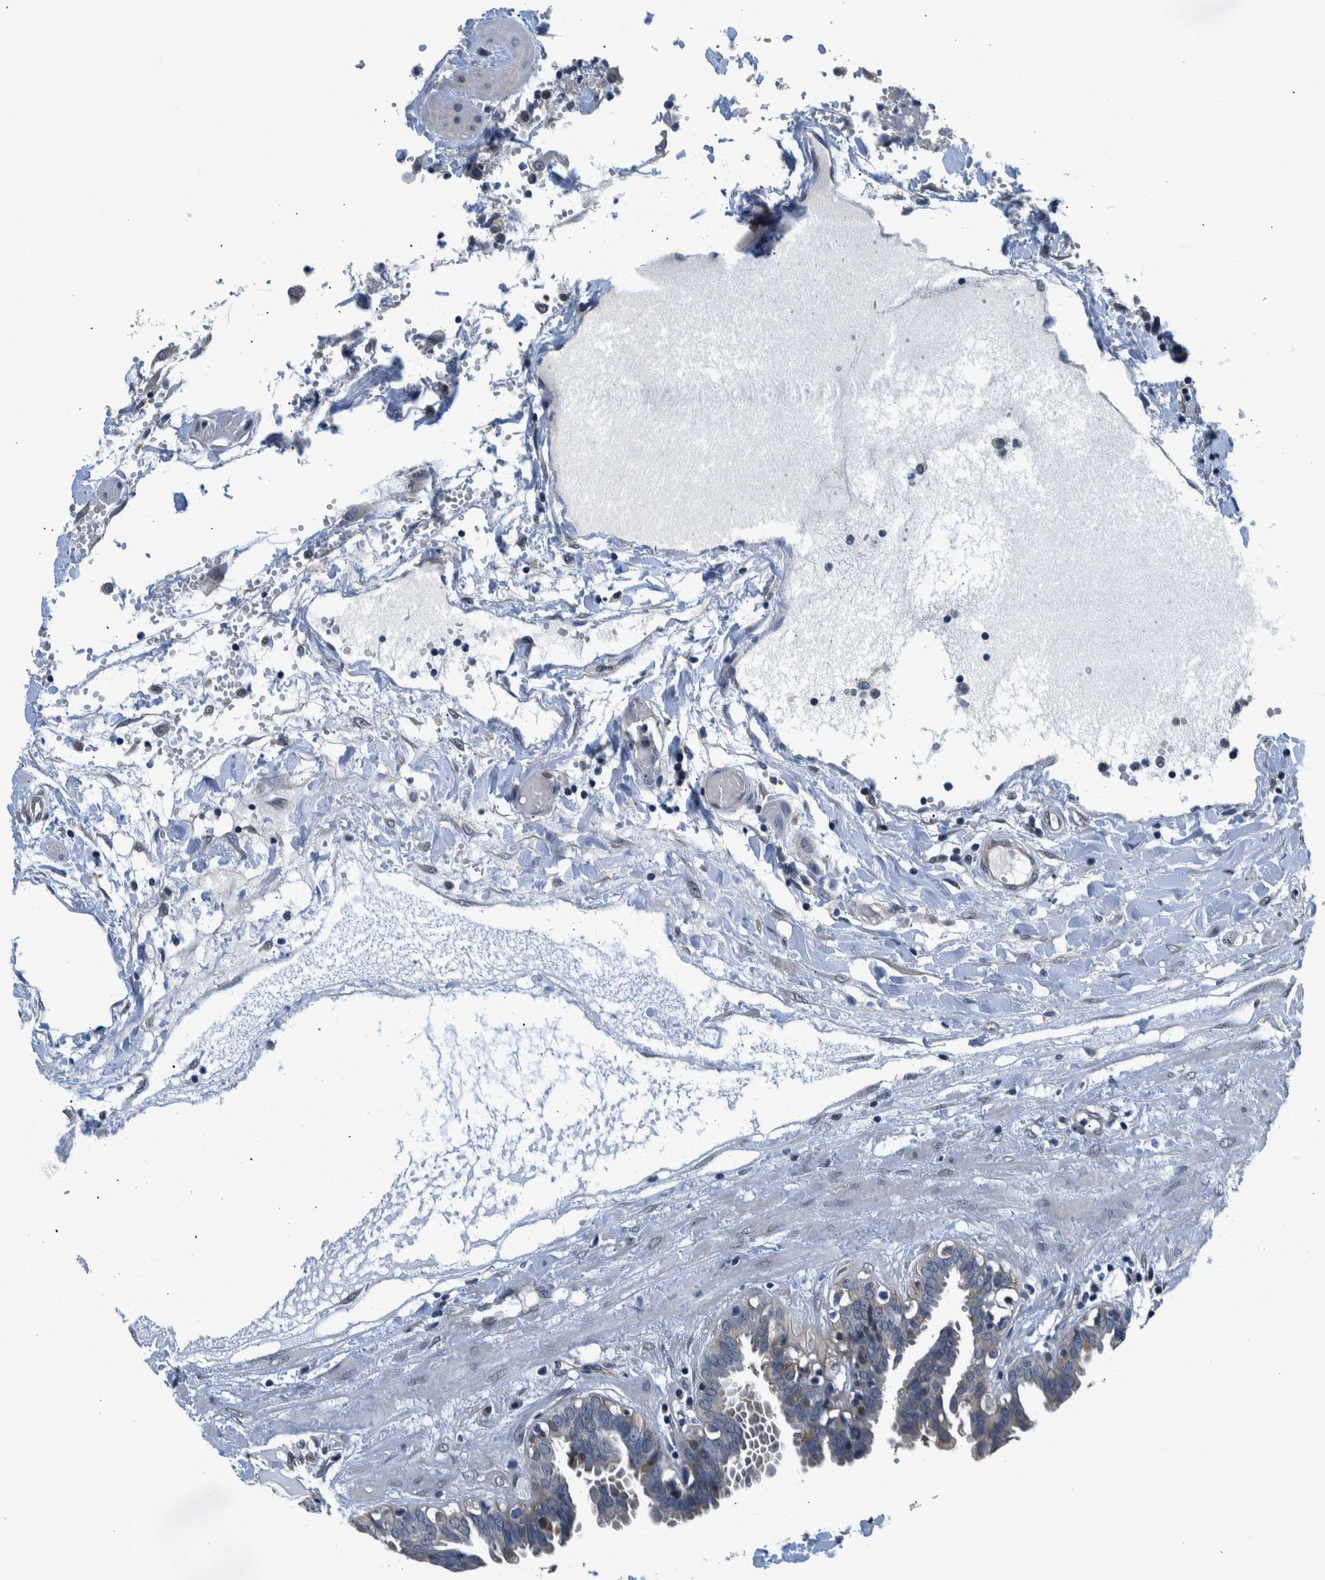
{"staining": {"intensity": "weak", "quantity": "<25%", "location": "cytoplasmic/membranous"}, "tissue": "fallopian tube", "cell_type": "Glandular cells", "image_type": "normal", "snomed": [{"axis": "morphology", "description": "Normal tissue, NOS"}, {"axis": "topography", "description": "Fallopian tube"}, {"axis": "topography", "description": "Placenta"}], "caption": "IHC histopathology image of normal human fallopian tube stained for a protein (brown), which exhibits no positivity in glandular cells.", "gene": "NIBAN2", "patient": {"sex": "female", "age": 32}}